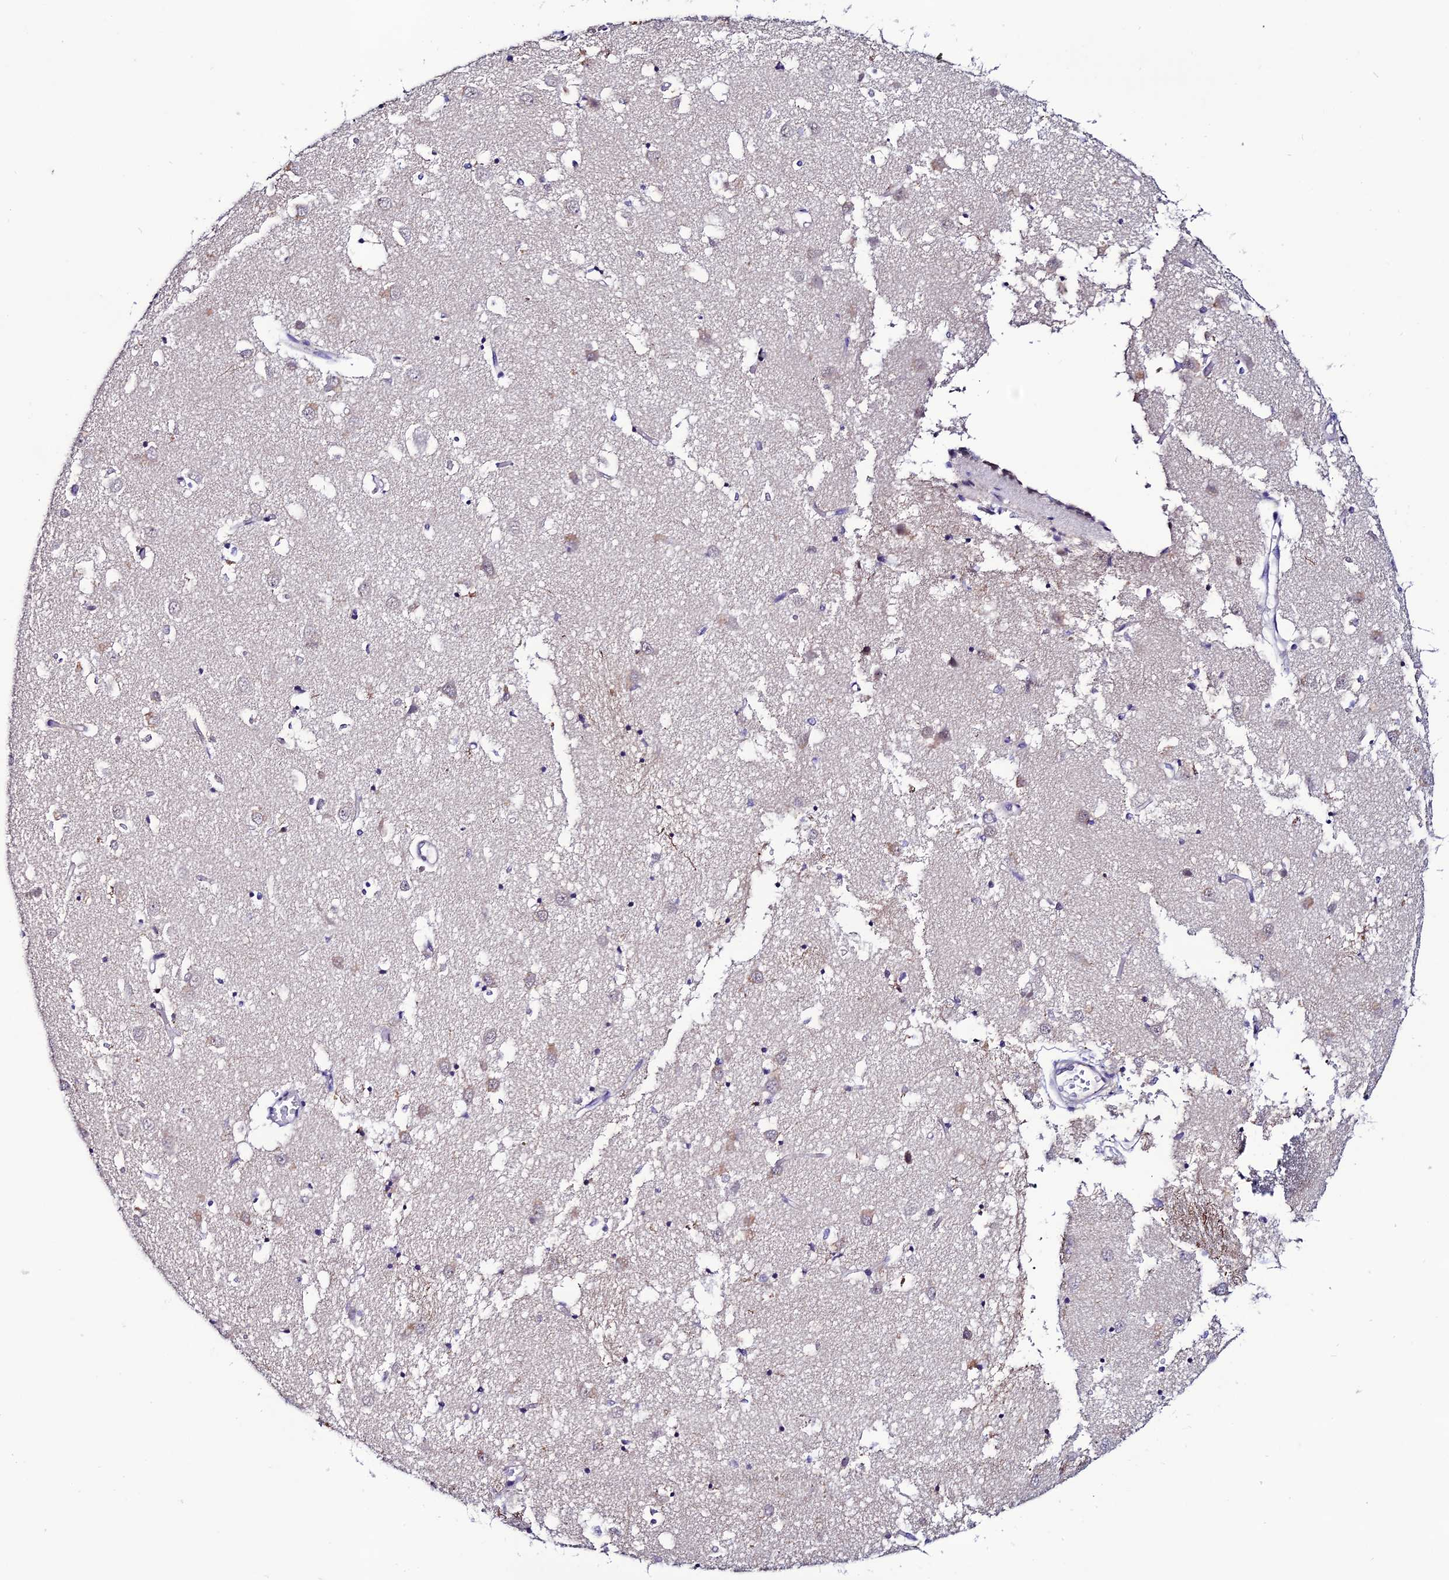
{"staining": {"intensity": "weak", "quantity": "<25%", "location": "cytoplasmic/membranous"}, "tissue": "caudate", "cell_type": "Glial cells", "image_type": "normal", "snomed": [{"axis": "morphology", "description": "Normal tissue, NOS"}, {"axis": "topography", "description": "Lateral ventricle wall"}], "caption": "The histopathology image displays no significant positivity in glial cells of caudate. (Brightfield microscopy of DAB (3,3'-diaminobenzidine) immunohistochemistry at high magnification).", "gene": "FZD8", "patient": {"sex": "male", "age": 70}}